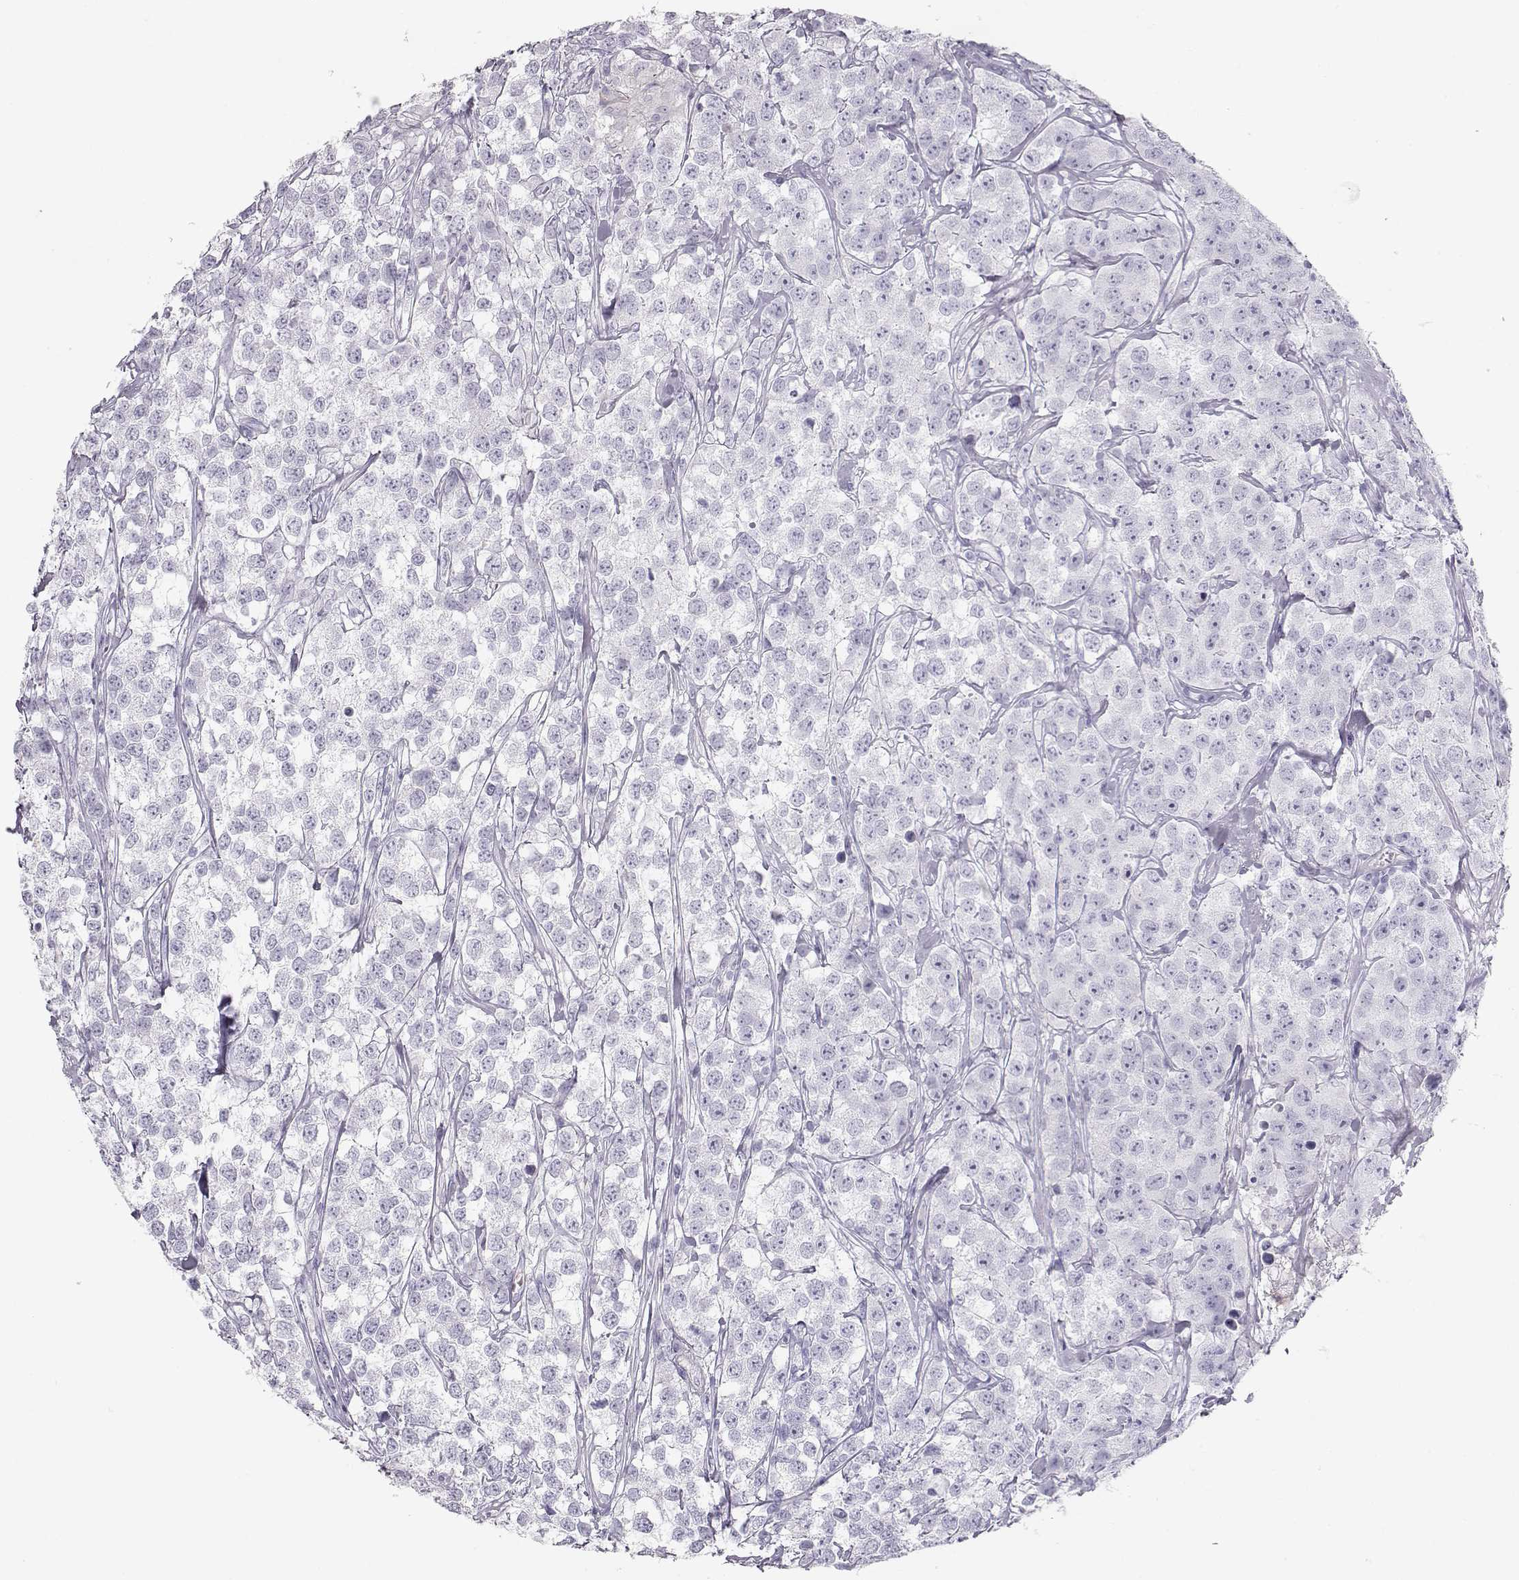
{"staining": {"intensity": "negative", "quantity": "none", "location": "none"}, "tissue": "testis cancer", "cell_type": "Tumor cells", "image_type": "cancer", "snomed": [{"axis": "morphology", "description": "Seminoma, NOS"}, {"axis": "topography", "description": "Testis"}], "caption": "Seminoma (testis) stained for a protein using IHC reveals no staining tumor cells.", "gene": "MIP", "patient": {"sex": "male", "age": 59}}